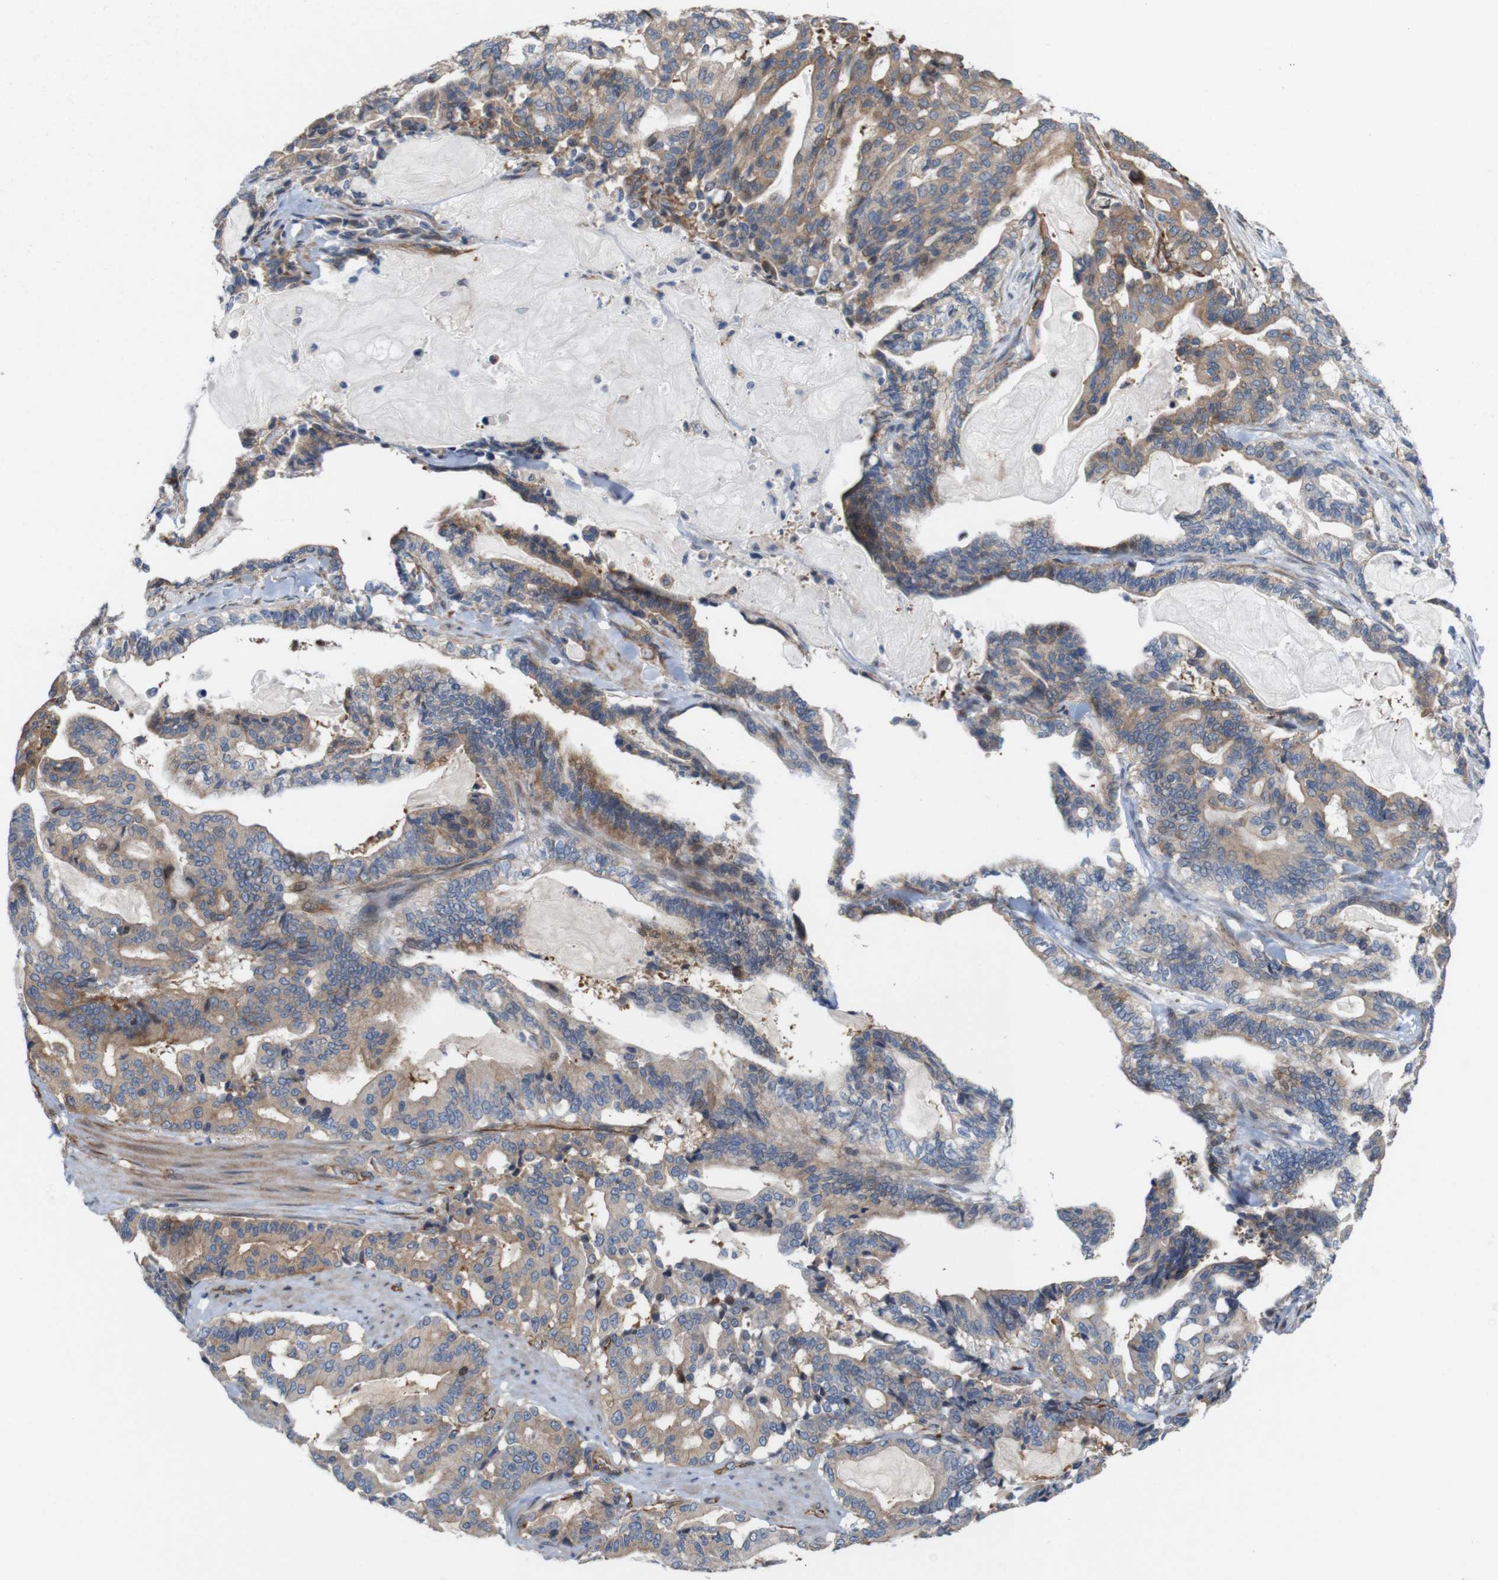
{"staining": {"intensity": "weak", "quantity": ">75%", "location": "cytoplasmic/membranous"}, "tissue": "pancreatic cancer", "cell_type": "Tumor cells", "image_type": "cancer", "snomed": [{"axis": "morphology", "description": "Adenocarcinoma, NOS"}, {"axis": "topography", "description": "Pancreas"}], "caption": "A photomicrograph of pancreatic adenocarcinoma stained for a protein shows weak cytoplasmic/membranous brown staining in tumor cells. (DAB (3,3'-diaminobenzidine) = brown stain, brightfield microscopy at high magnification).", "gene": "JPH1", "patient": {"sex": "male", "age": 63}}